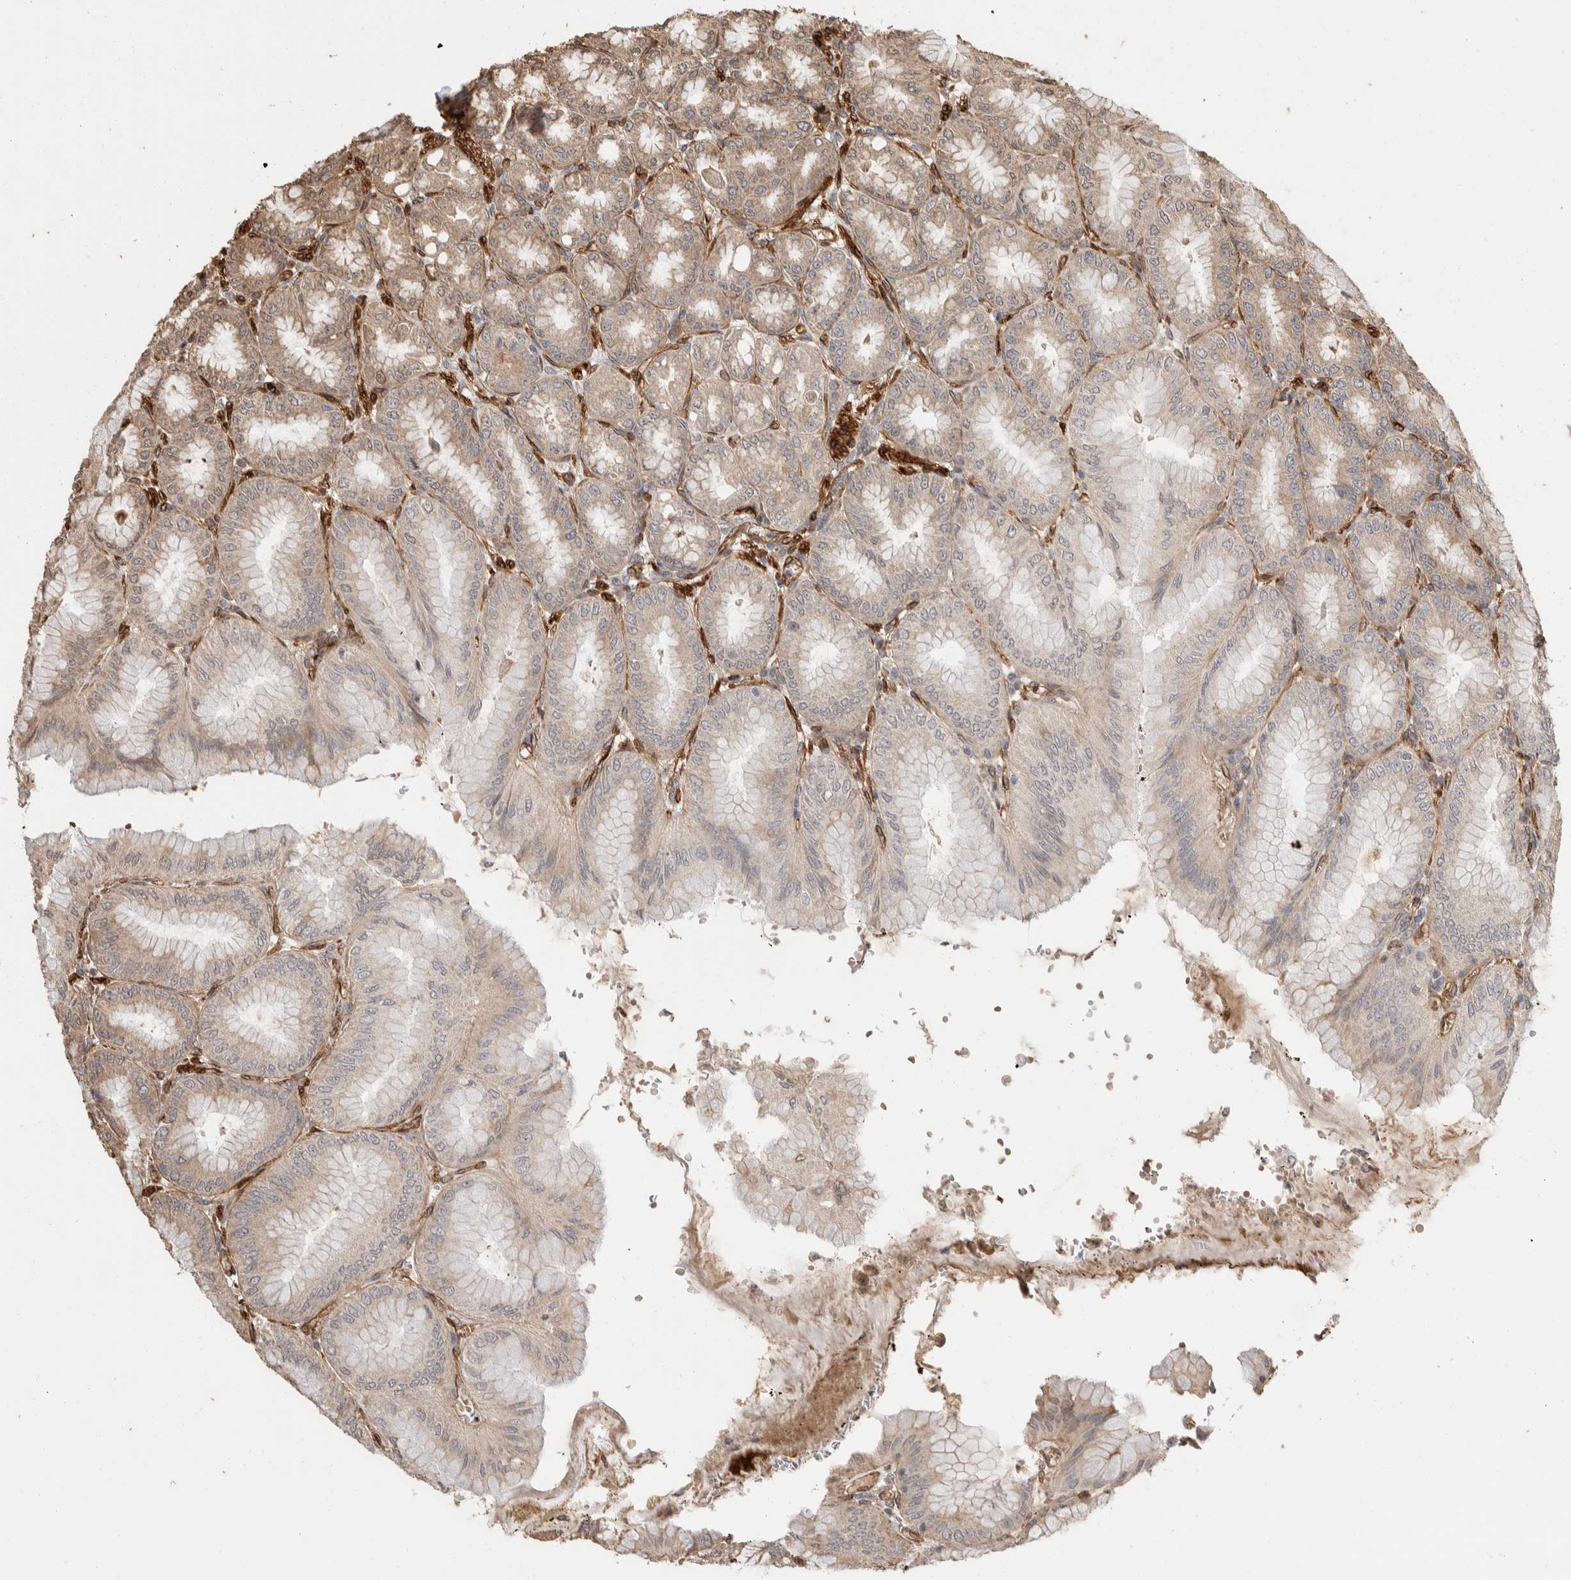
{"staining": {"intensity": "weak", "quantity": ">75%", "location": "cytoplasmic/membranous"}, "tissue": "stomach", "cell_type": "Glandular cells", "image_type": "normal", "snomed": [{"axis": "morphology", "description": "Normal tissue, NOS"}, {"axis": "topography", "description": "Stomach, lower"}], "caption": "Immunohistochemistry (IHC) (DAB (3,3'-diaminobenzidine)) staining of benign stomach shows weak cytoplasmic/membranous protein staining in about >75% of glandular cells.", "gene": "ERC1", "patient": {"sex": "male", "age": 71}}